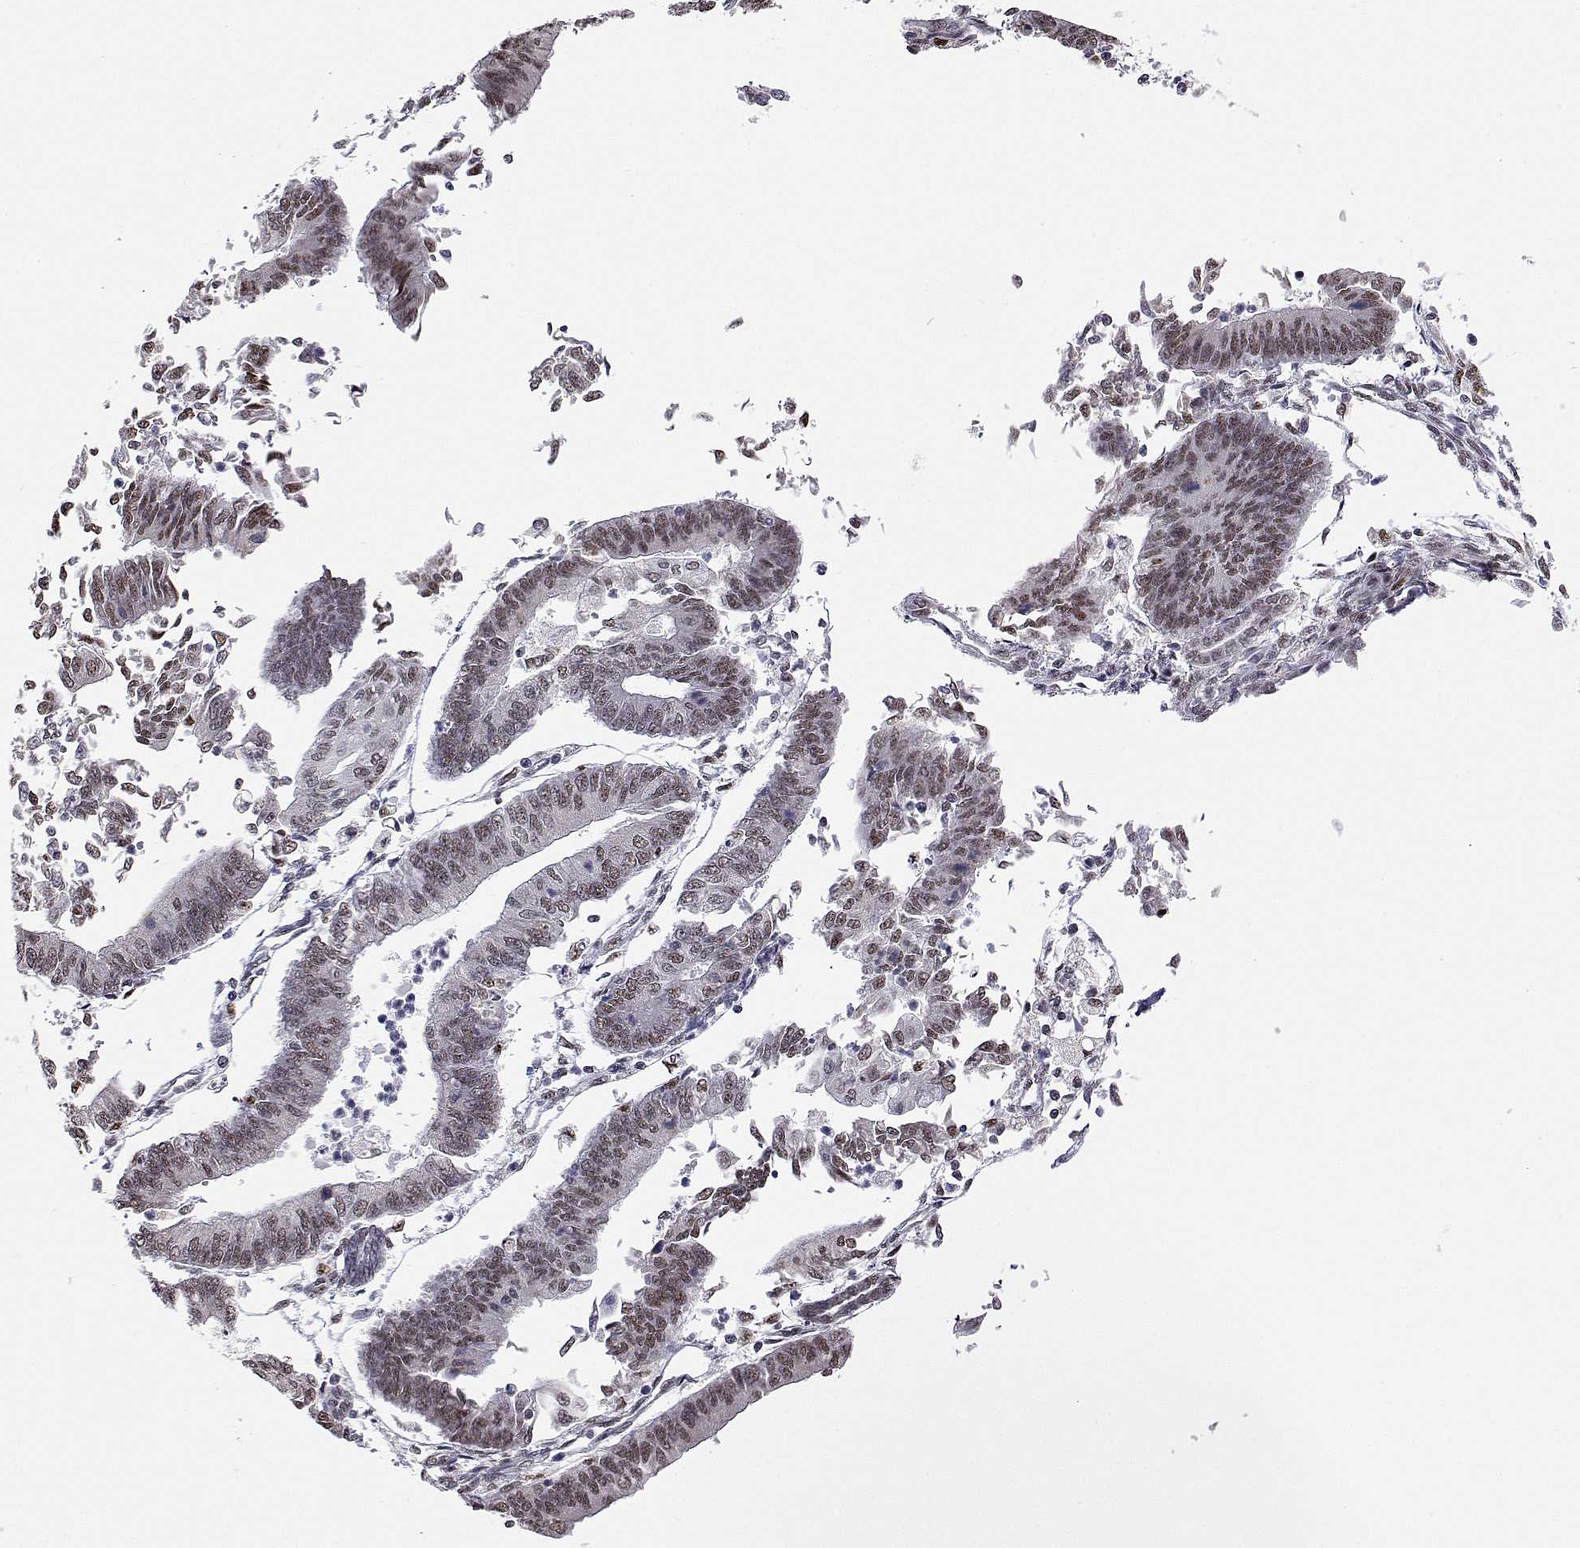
{"staining": {"intensity": "weak", "quantity": "25%-75%", "location": "nuclear"}, "tissue": "endometrial cancer", "cell_type": "Tumor cells", "image_type": "cancer", "snomed": [{"axis": "morphology", "description": "Adenocarcinoma, NOS"}, {"axis": "topography", "description": "Endometrium"}], "caption": "Endometrial cancer (adenocarcinoma) stained for a protein (brown) exhibits weak nuclear positive staining in approximately 25%-75% of tumor cells.", "gene": "ADAR", "patient": {"sex": "female", "age": 65}}